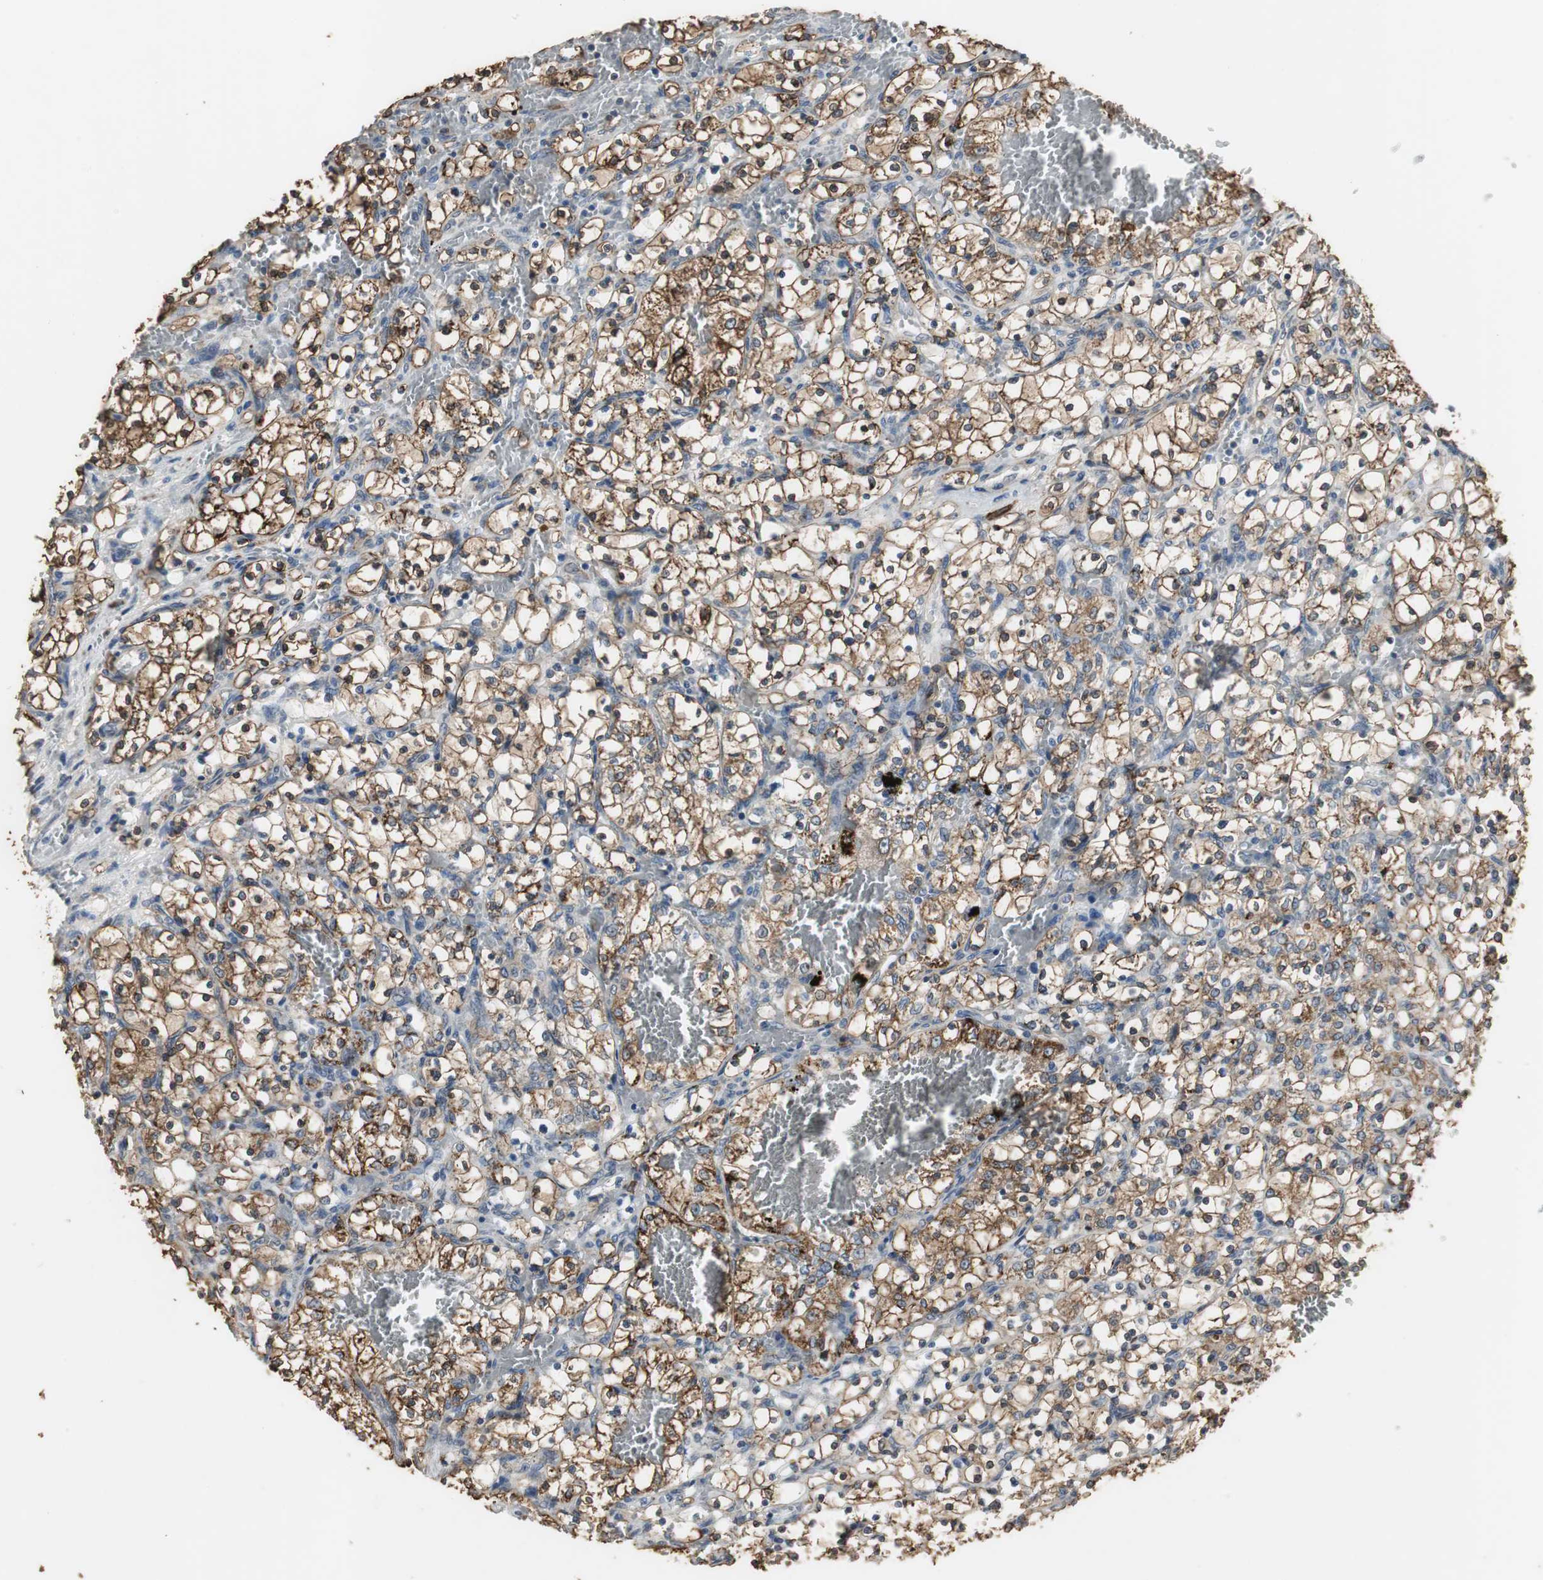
{"staining": {"intensity": "moderate", "quantity": ">75%", "location": "cytoplasmic/membranous"}, "tissue": "renal cancer", "cell_type": "Tumor cells", "image_type": "cancer", "snomed": [{"axis": "morphology", "description": "Adenocarcinoma, NOS"}, {"axis": "topography", "description": "Kidney"}], "caption": "The image reveals immunohistochemical staining of renal cancer. There is moderate cytoplasmic/membranous expression is present in approximately >75% of tumor cells.", "gene": "JTB", "patient": {"sex": "female", "age": 69}}